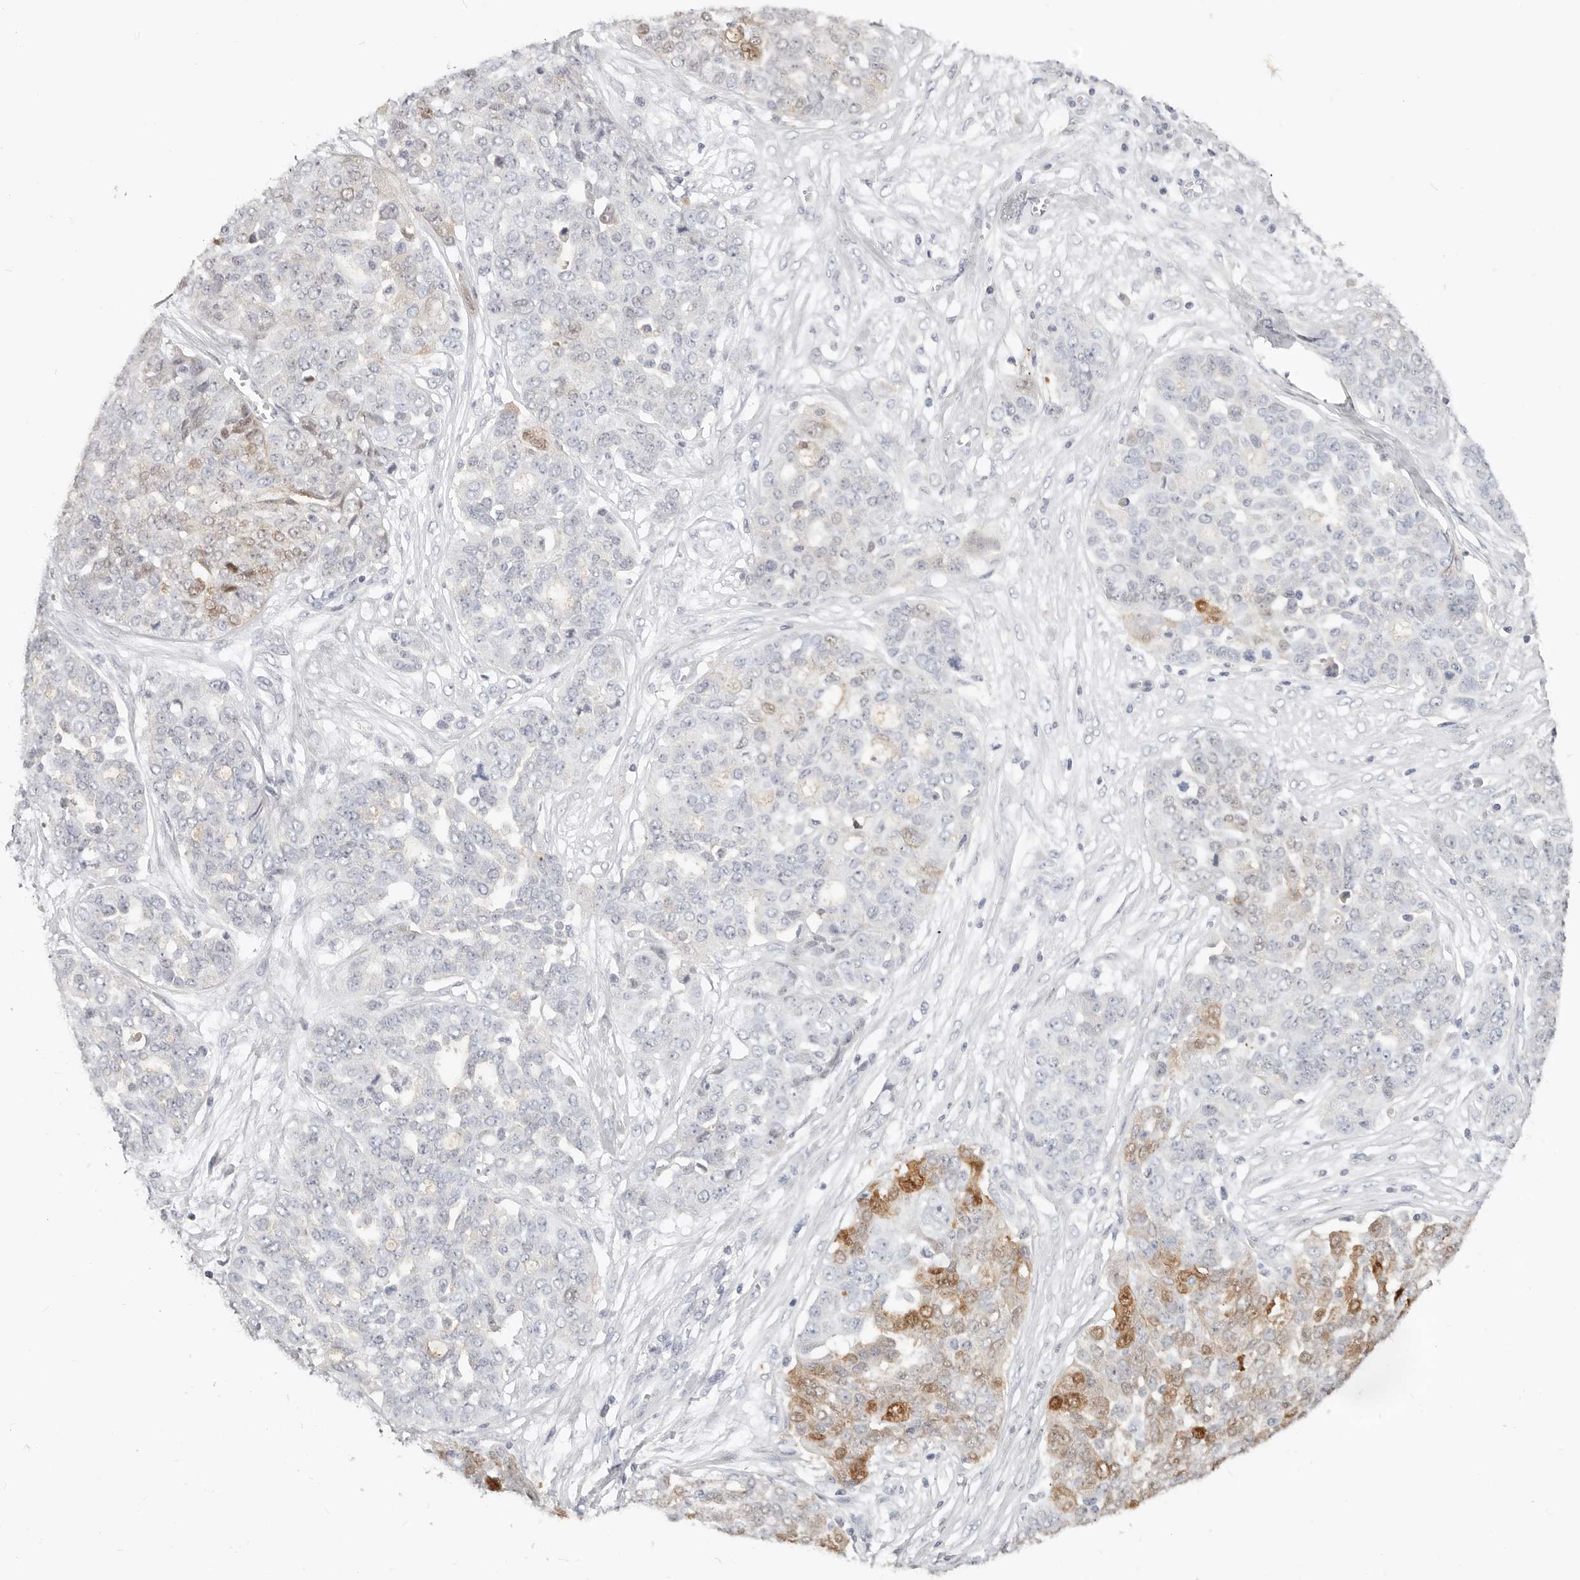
{"staining": {"intensity": "moderate", "quantity": "<25%", "location": "cytoplasmic/membranous,nuclear"}, "tissue": "ovarian cancer", "cell_type": "Tumor cells", "image_type": "cancer", "snomed": [{"axis": "morphology", "description": "Cystadenocarcinoma, serous, NOS"}, {"axis": "topography", "description": "Soft tissue"}, {"axis": "topography", "description": "Ovary"}], "caption": "IHC of human serous cystadenocarcinoma (ovarian) demonstrates low levels of moderate cytoplasmic/membranous and nuclear positivity in approximately <25% of tumor cells.", "gene": "TMEM63B", "patient": {"sex": "female", "age": 57}}